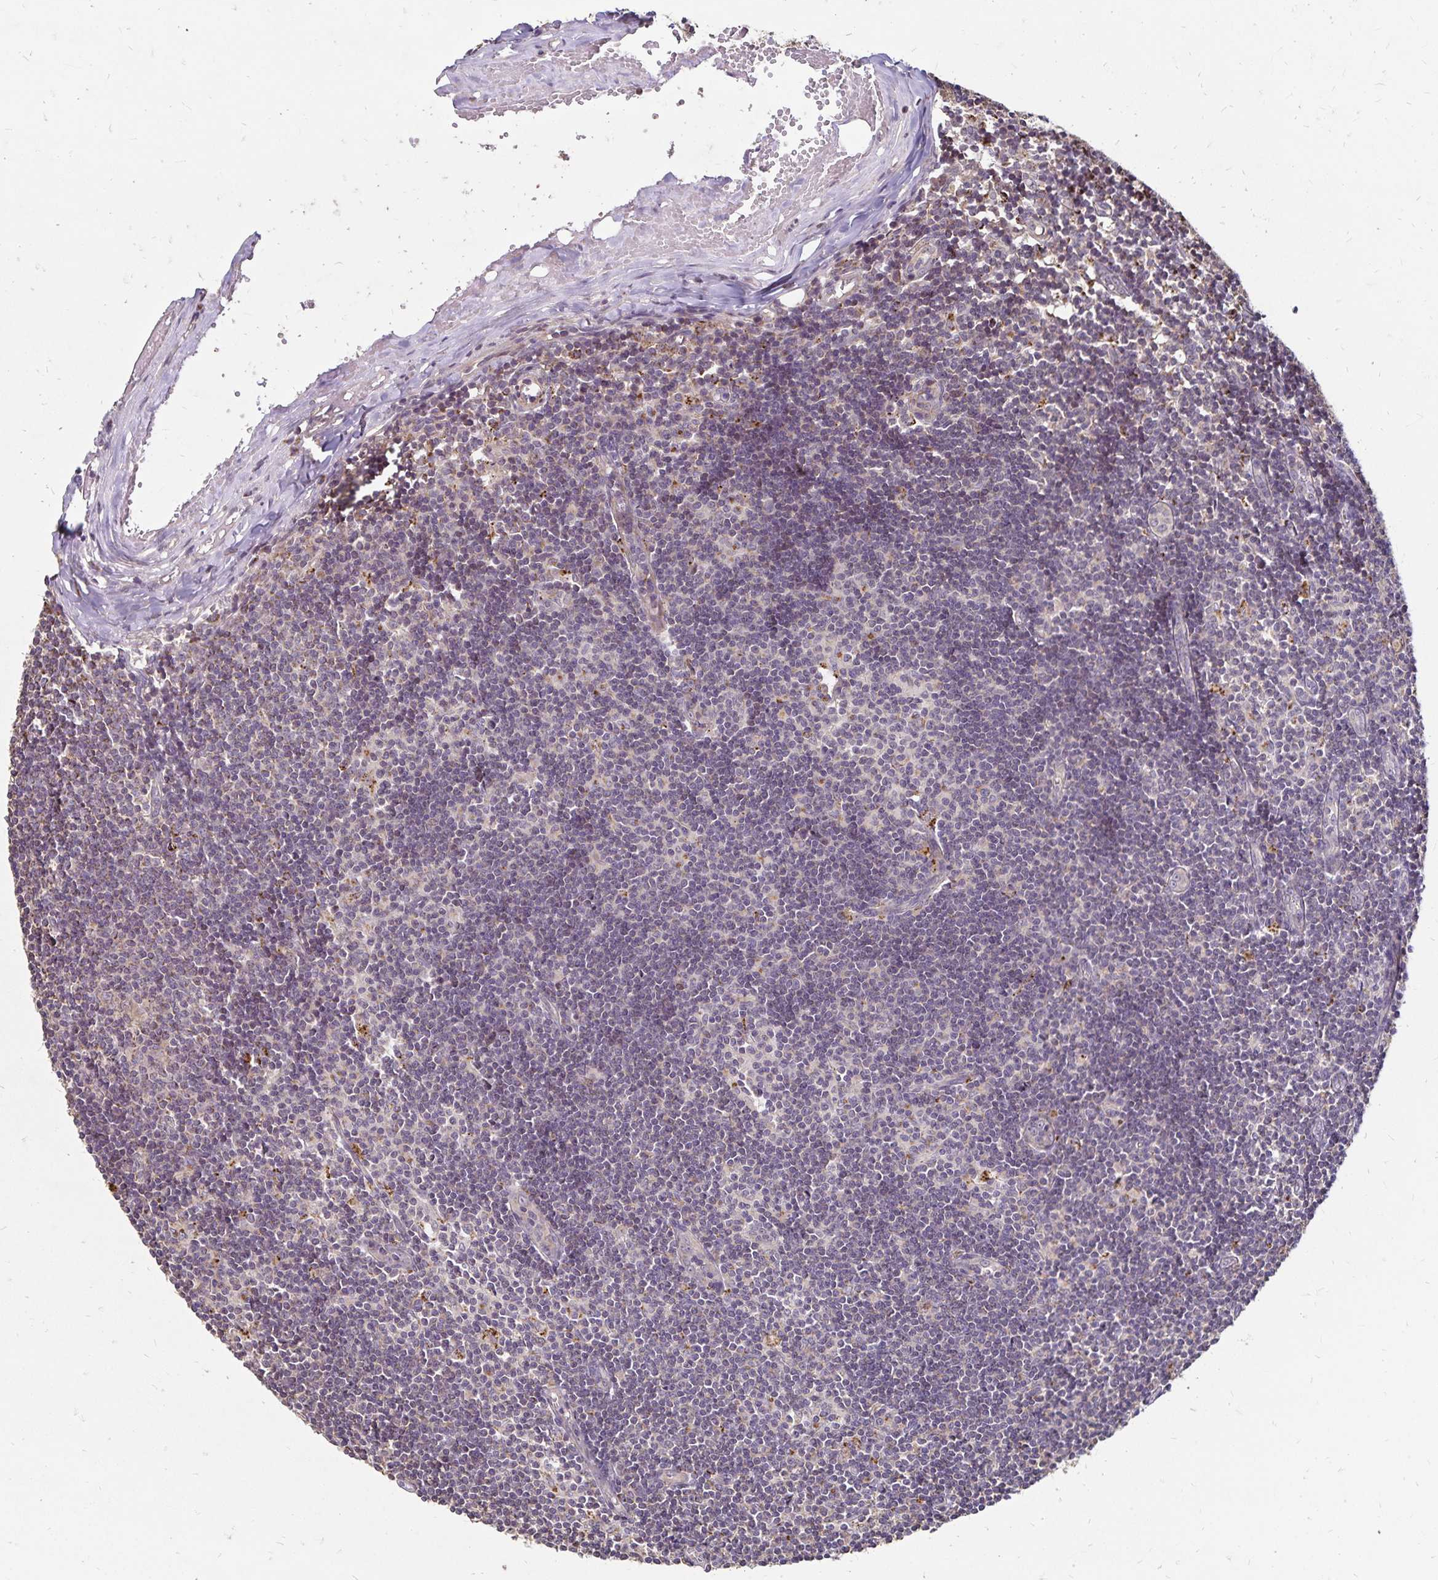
{"staining": {"intensity": "negative", "quantity": "none", "location": "none"}, "tissue": "lymph node", "cell_type": "Non-germinal center cells", "image_type": "normal", "snomed": [{"axis": "morphology", "description": "Normal tissue, NOS"}, {"axis": "topography", "description": "Lymph node"}], "caption": "Micrograph shows no protein positivity in non-germinal center cells of normal lymph node.", "gene": "EMC10", "patient": {"sex": "female", "age": 31}}